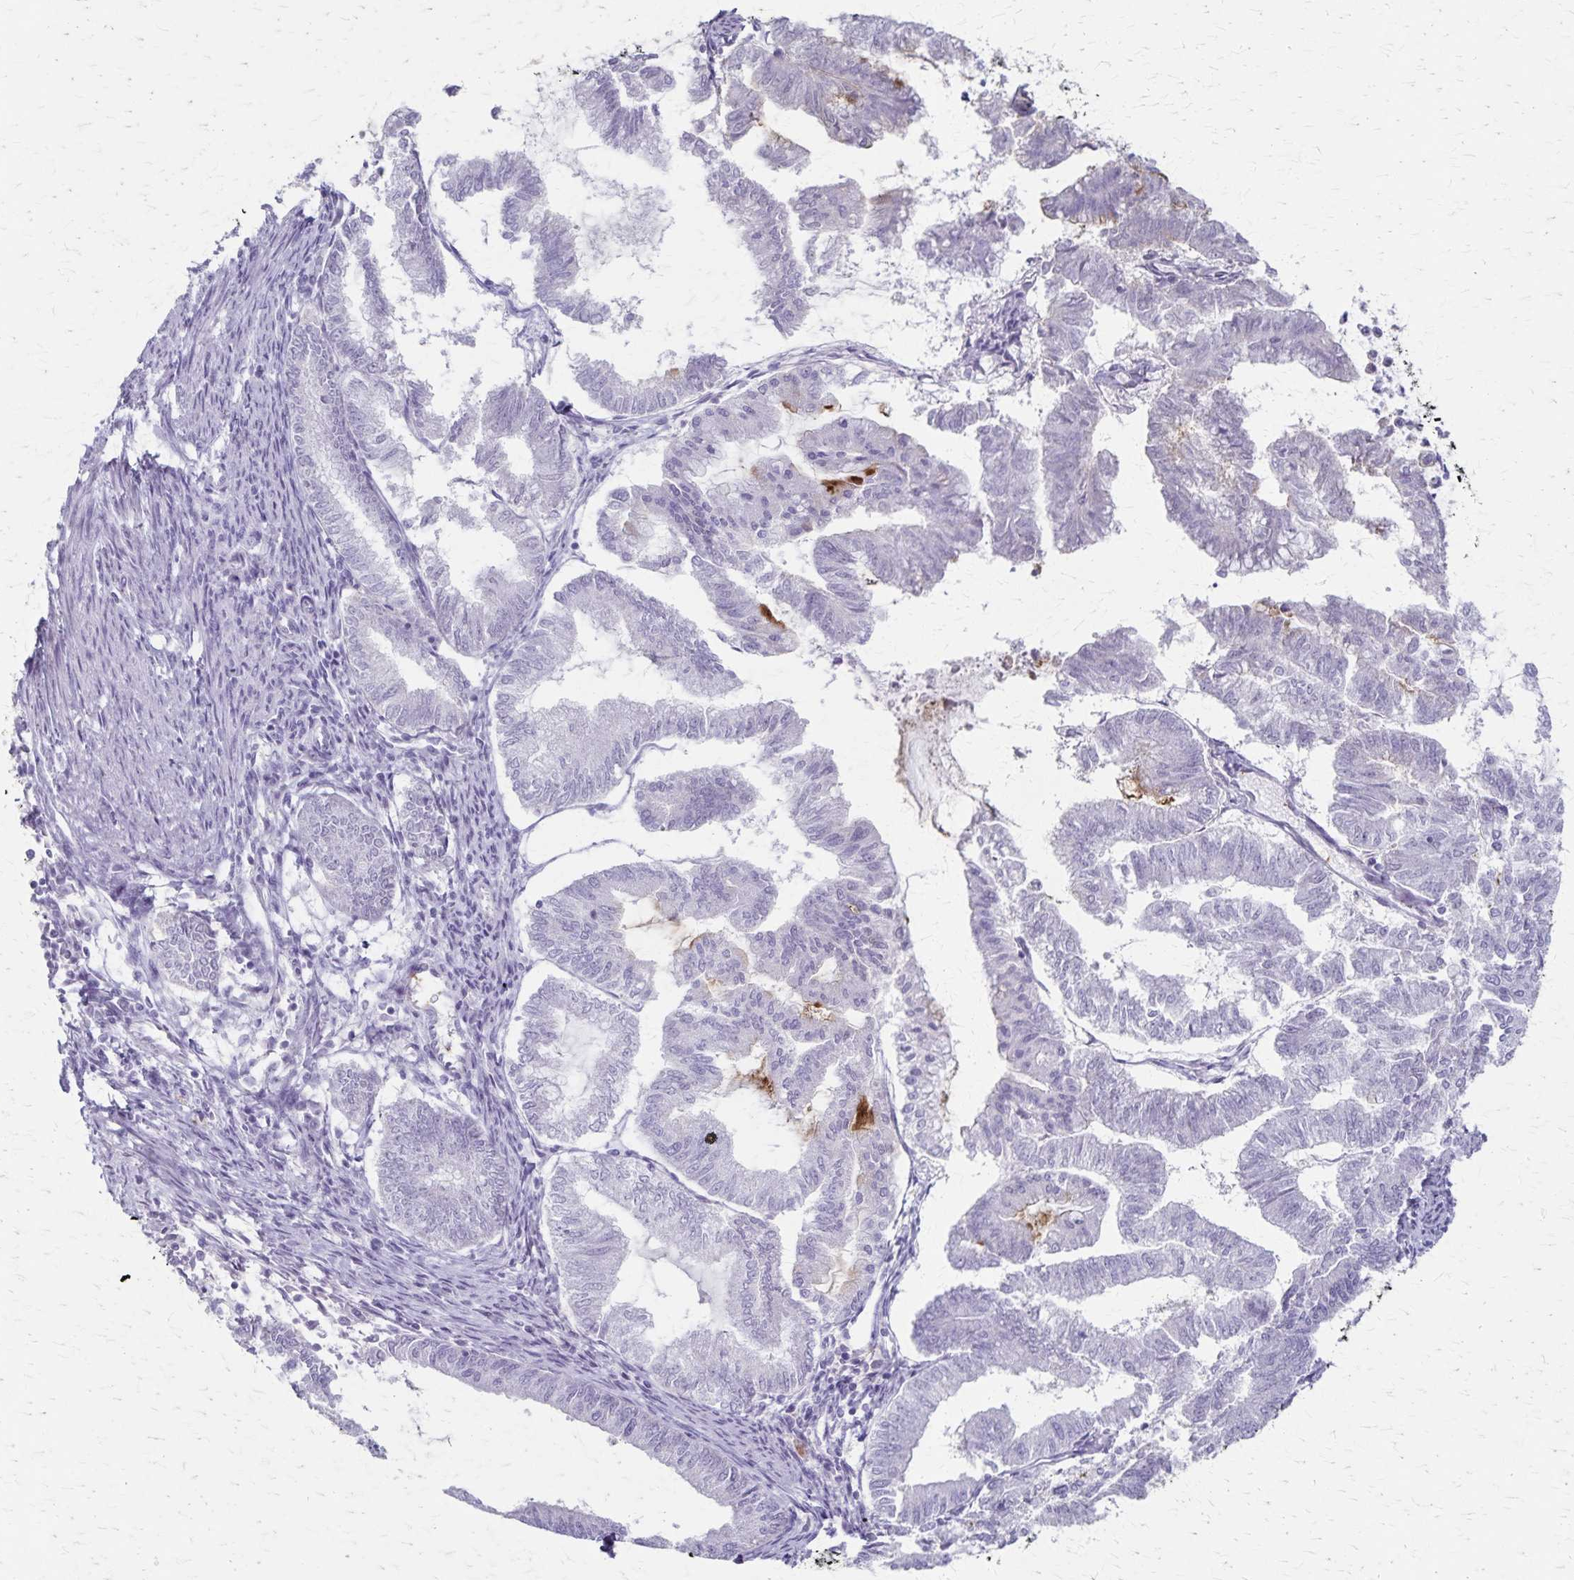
{"staining": {"intensity": "negative", "quantity": "none", "location": "none"}, "tissue": "endometrial cancer", "cell_type": "Tumor cells", "image_type": "cancer", "snomed": [{"axis": "morphology", "description": "Adenocarcinoma, NOS"}, {"axis": "topography", "description": "Endometrium"}], "caption": "A photomicrograph of endometrial adenocarcinoma stained for a protein displays no brown staining in tumor cells.", "gene": "RASL10B", "patient": {"sex": "female", "age": 79}}